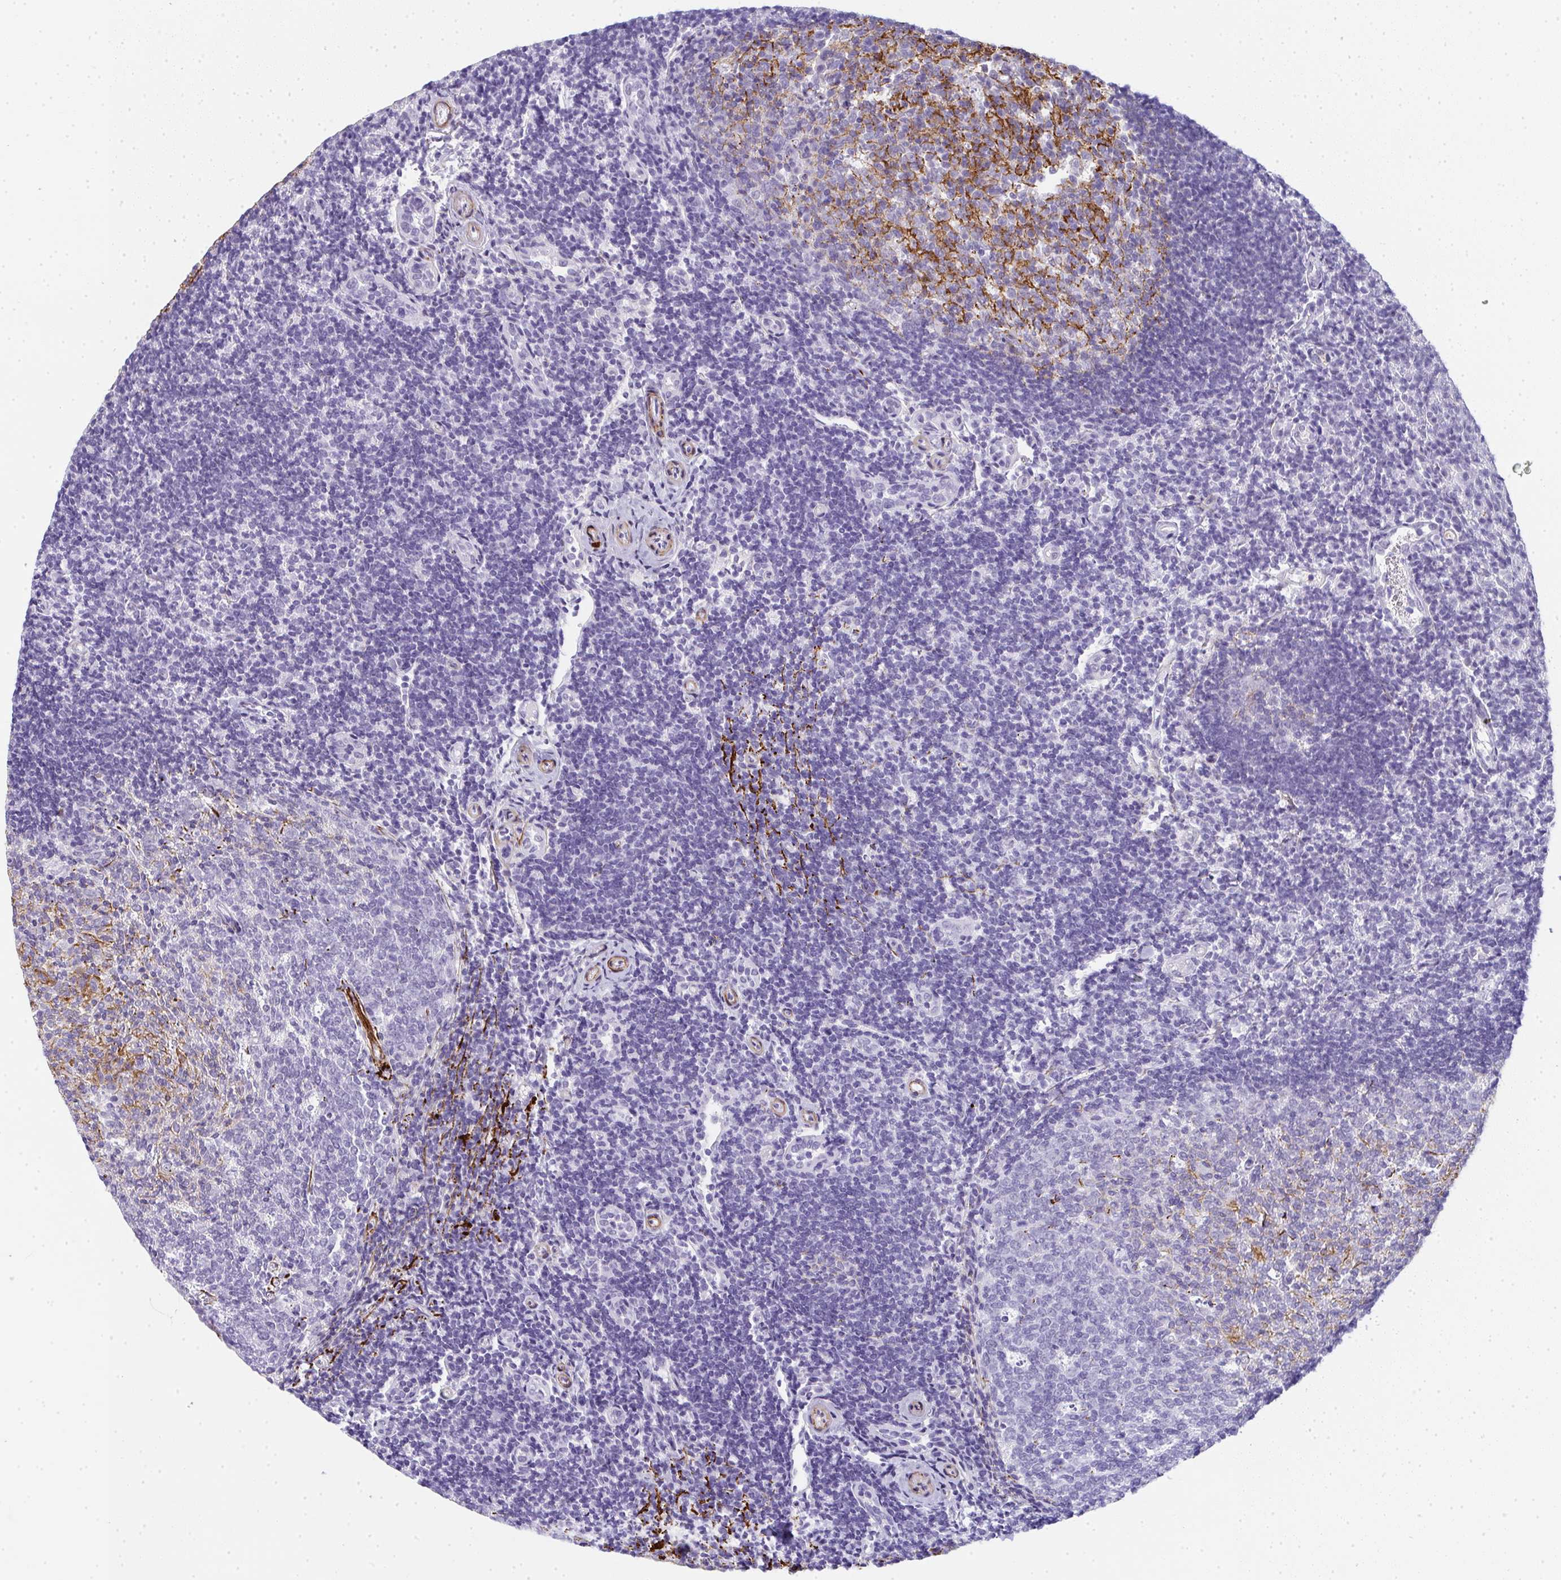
{"staining": {"intensity": "moderate", "quantity": "<25%", "location": "cytoplasmic/membranous"}, "tissue": "tonsil", "cell_type": "Germinal center cells", "image_type": "normal", "snomed": [{"axis": "morphology", "description": "Normal tissue, NOS"}, {"axis": "topography", "description": "Tonsil"}], "caption": "Protein expression analysis of normal human tonsil reveals moderate cytoplasmic/membranous expression in about <25% of germinal center cells. The protein of interest is stained brown, and the nuclei are stained in blue (DAB IHC with brightfield microscopy, high magnification).", "gene": "TNMD", "patient": {"sex": "female", "age": 10}}